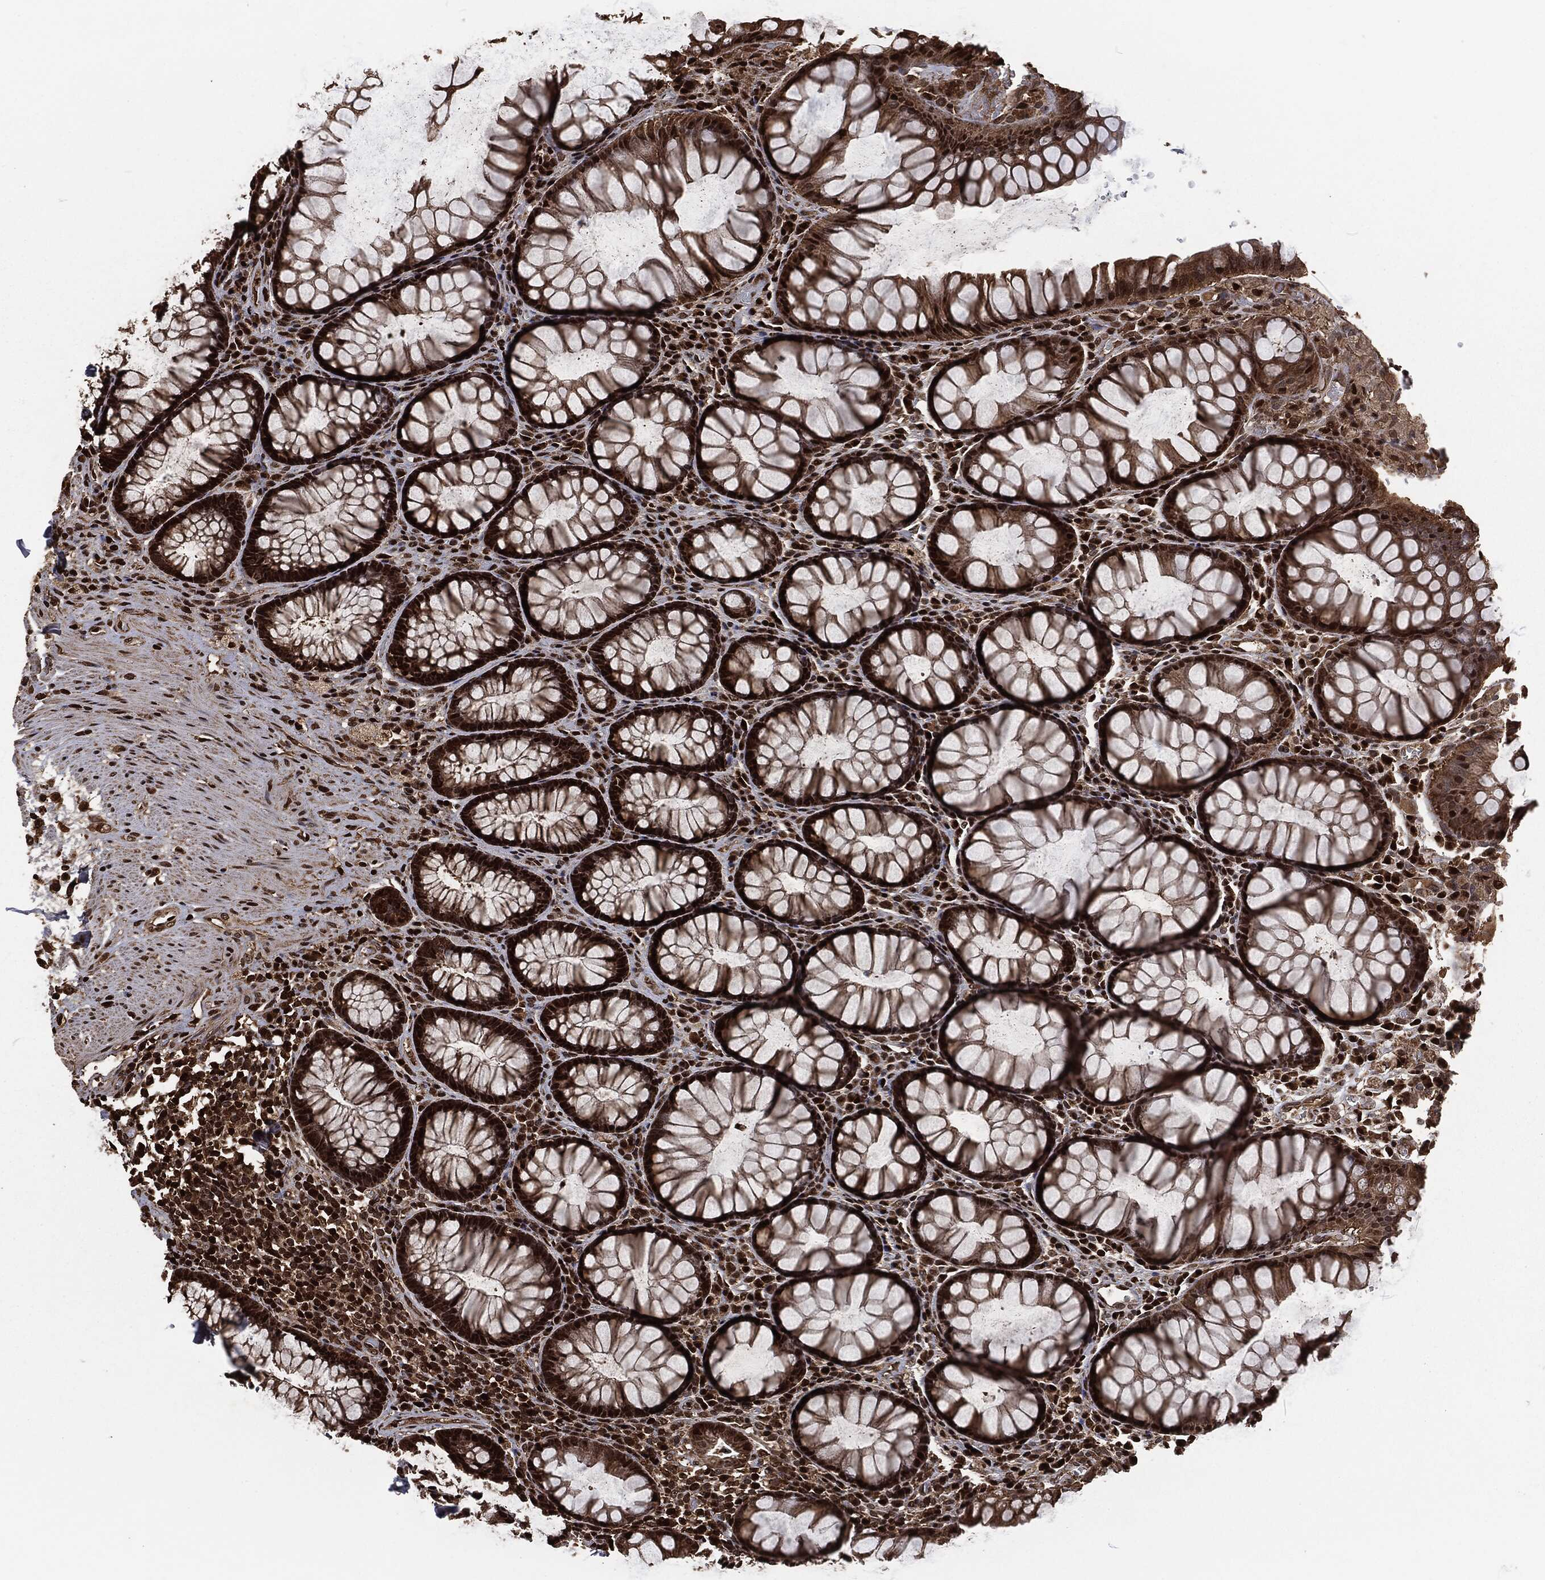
{"staining": {"intensity": "strong", "quantity": ">75%", "location": "nuclear"}, "tissue": "rectum", "cell_type": "Glandular cells", "image_type": "normal", "snomed": [{"axis": "morphology", "description": "Normal tissue, NOS"}, {"axis": "topography", "description": "Rectum"}], "caption": "Brown immunohistochemical staining in unremarkable rectum reveals strong nuclear staining in approximately >75% of glandular cells.", "gene": "SNAI1", "patient": {"sex": "female", "age": 68}}